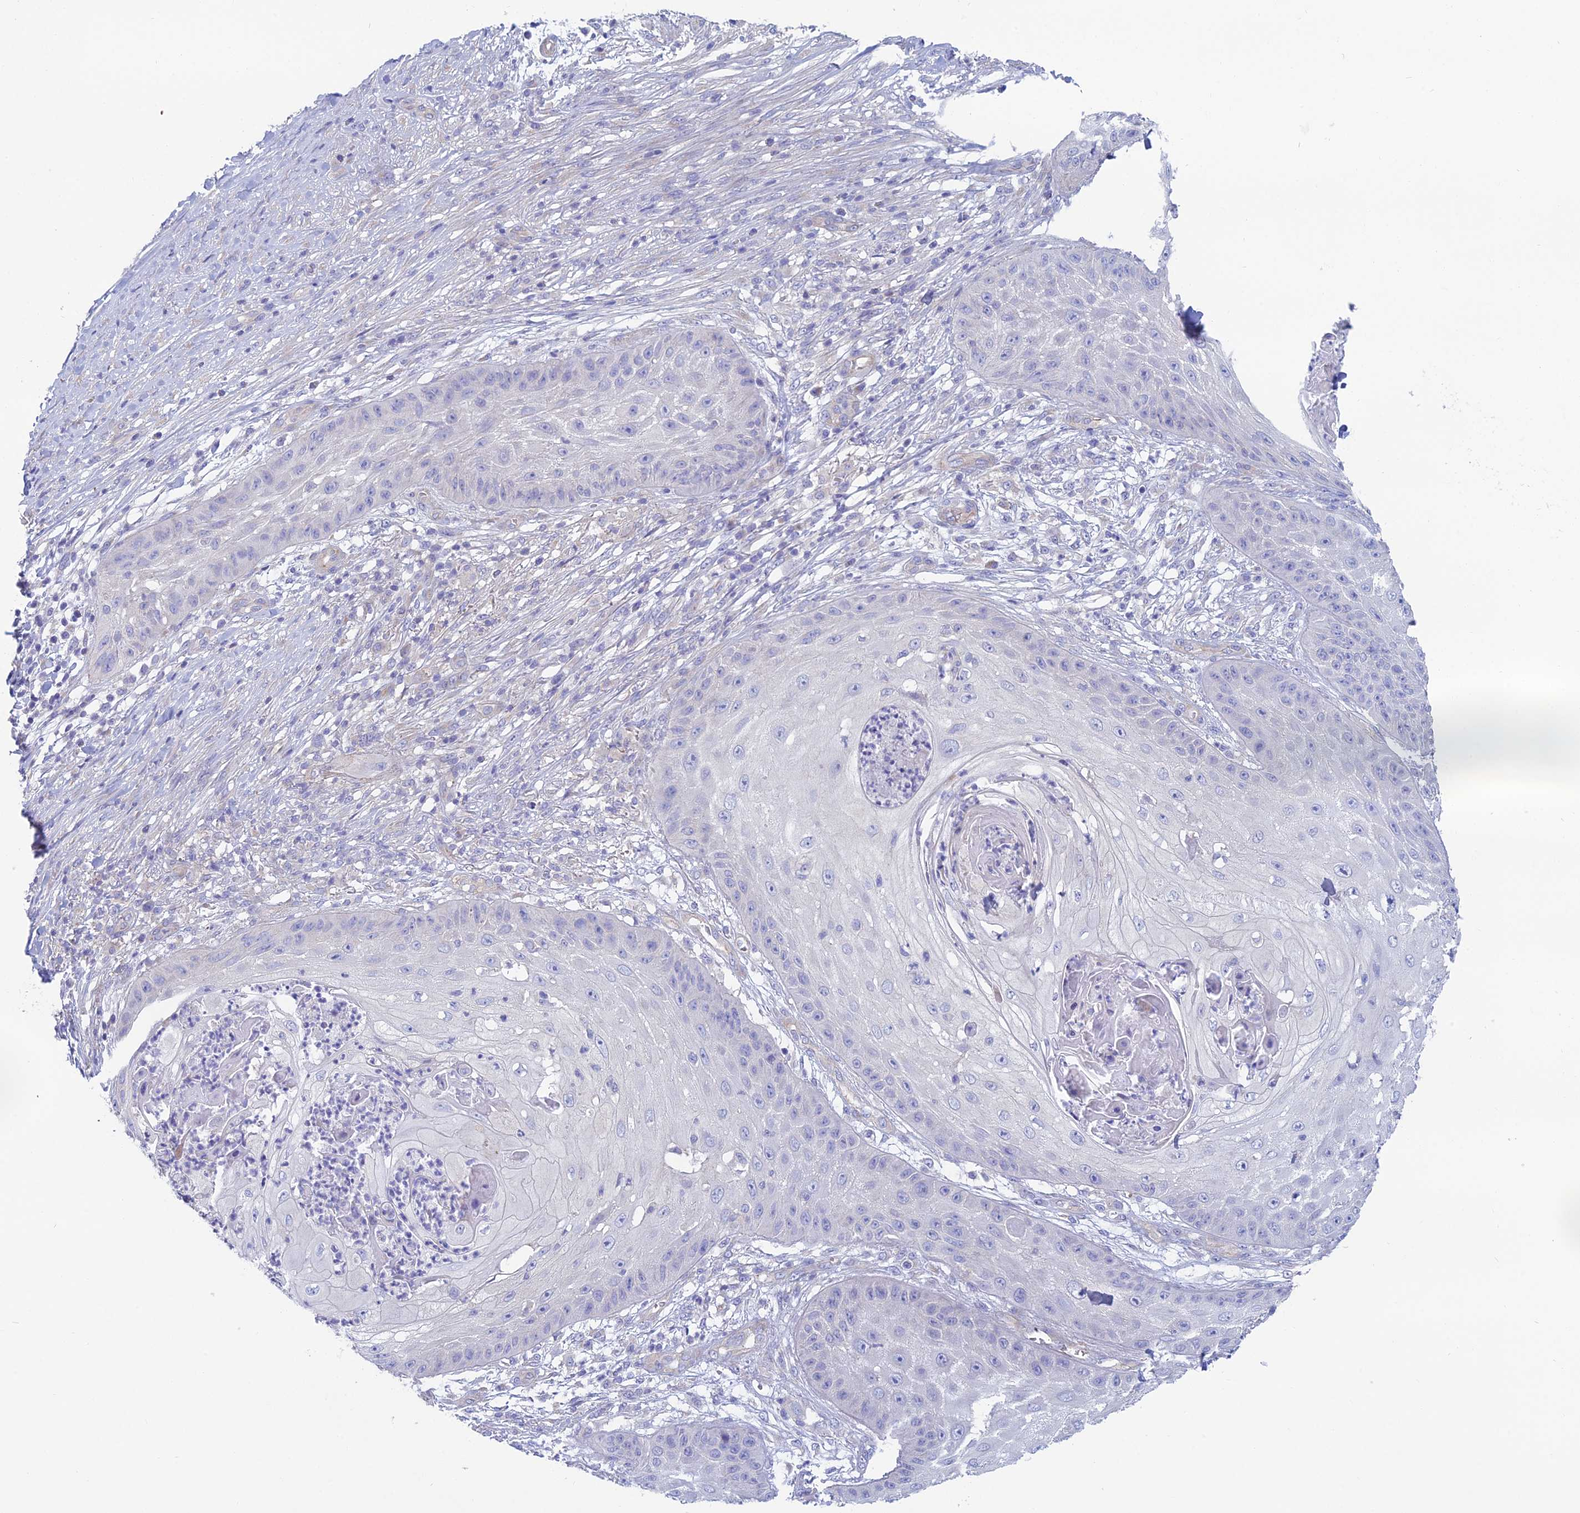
{"staining": {"intensity": "negative", "quantity": "none", "location": "none"}, "tissue": "skin cancer", "cell_type": "Tumor cells", "image_type": "cancer", "snomed": [{"axis": "morphology", "description": "Squamous cell carcinoma, NOS"}, {"axis": "topography", "description": "Skin"}], "caption": "Histopathology image shows no protein staining in tumor cells of skin cancer tissue.", "gene": "ZNF564", "patient": {"sex": "male", "age": 70}}